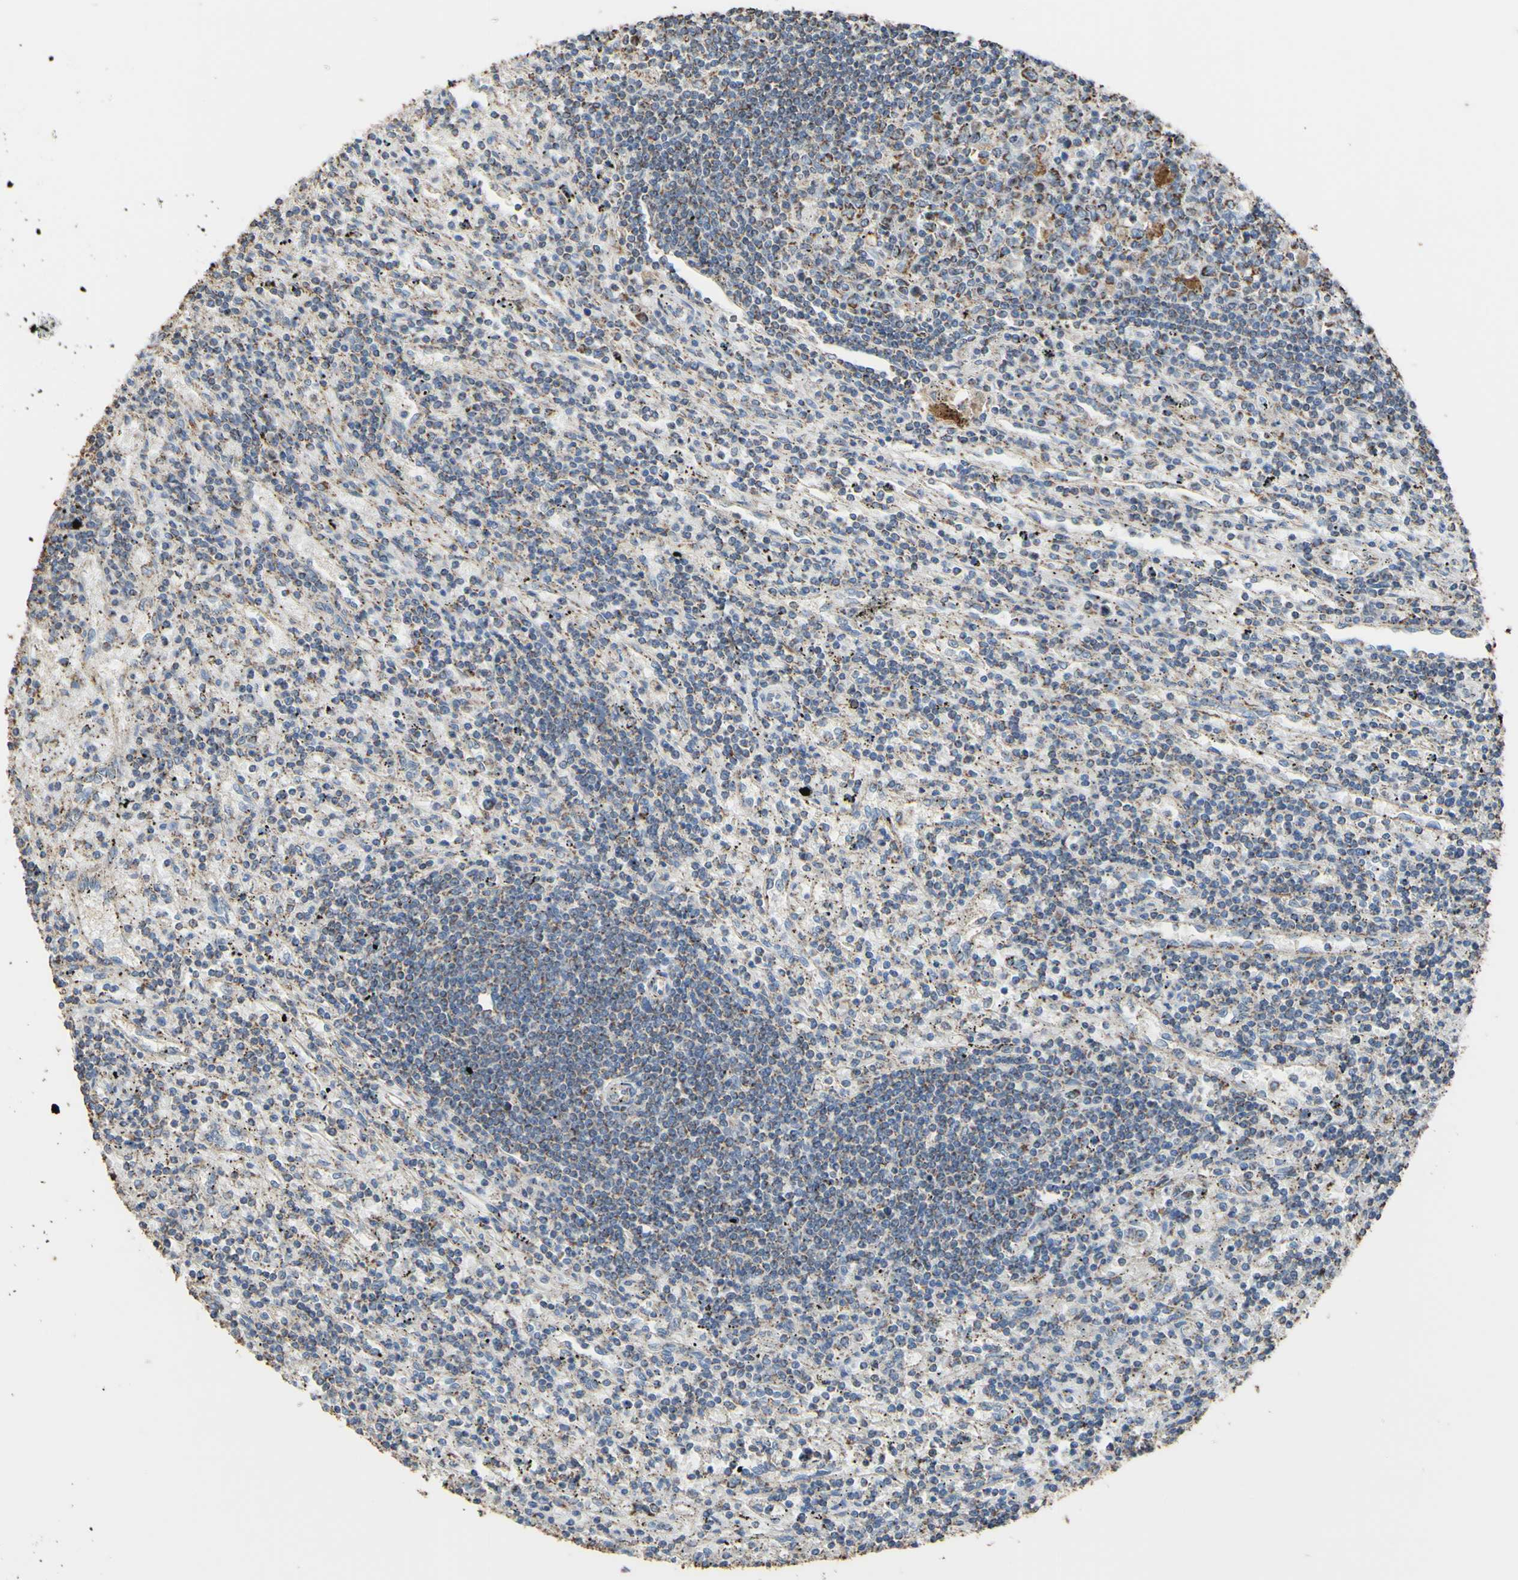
{"staining": {"intensity": "weak", "quantity": "<25%", "location": "cytoplasmic/membranous"}, "tissue": "lymphoma", "cell_type": "Tumor cells", "image_type": "cancer", "snomed": [{"axis": "morphology", "description": "Malignant lymphoma, non-Hodgkin's type, Low grade"}, {"axis": "topography", "description": "Spleen"}], "caption": "Protein analysis of lymphoma demonstrates no significant expression in tumor cells.", "gene": "CMKLR2", "patient": {"sex": "male", "age": 76}}